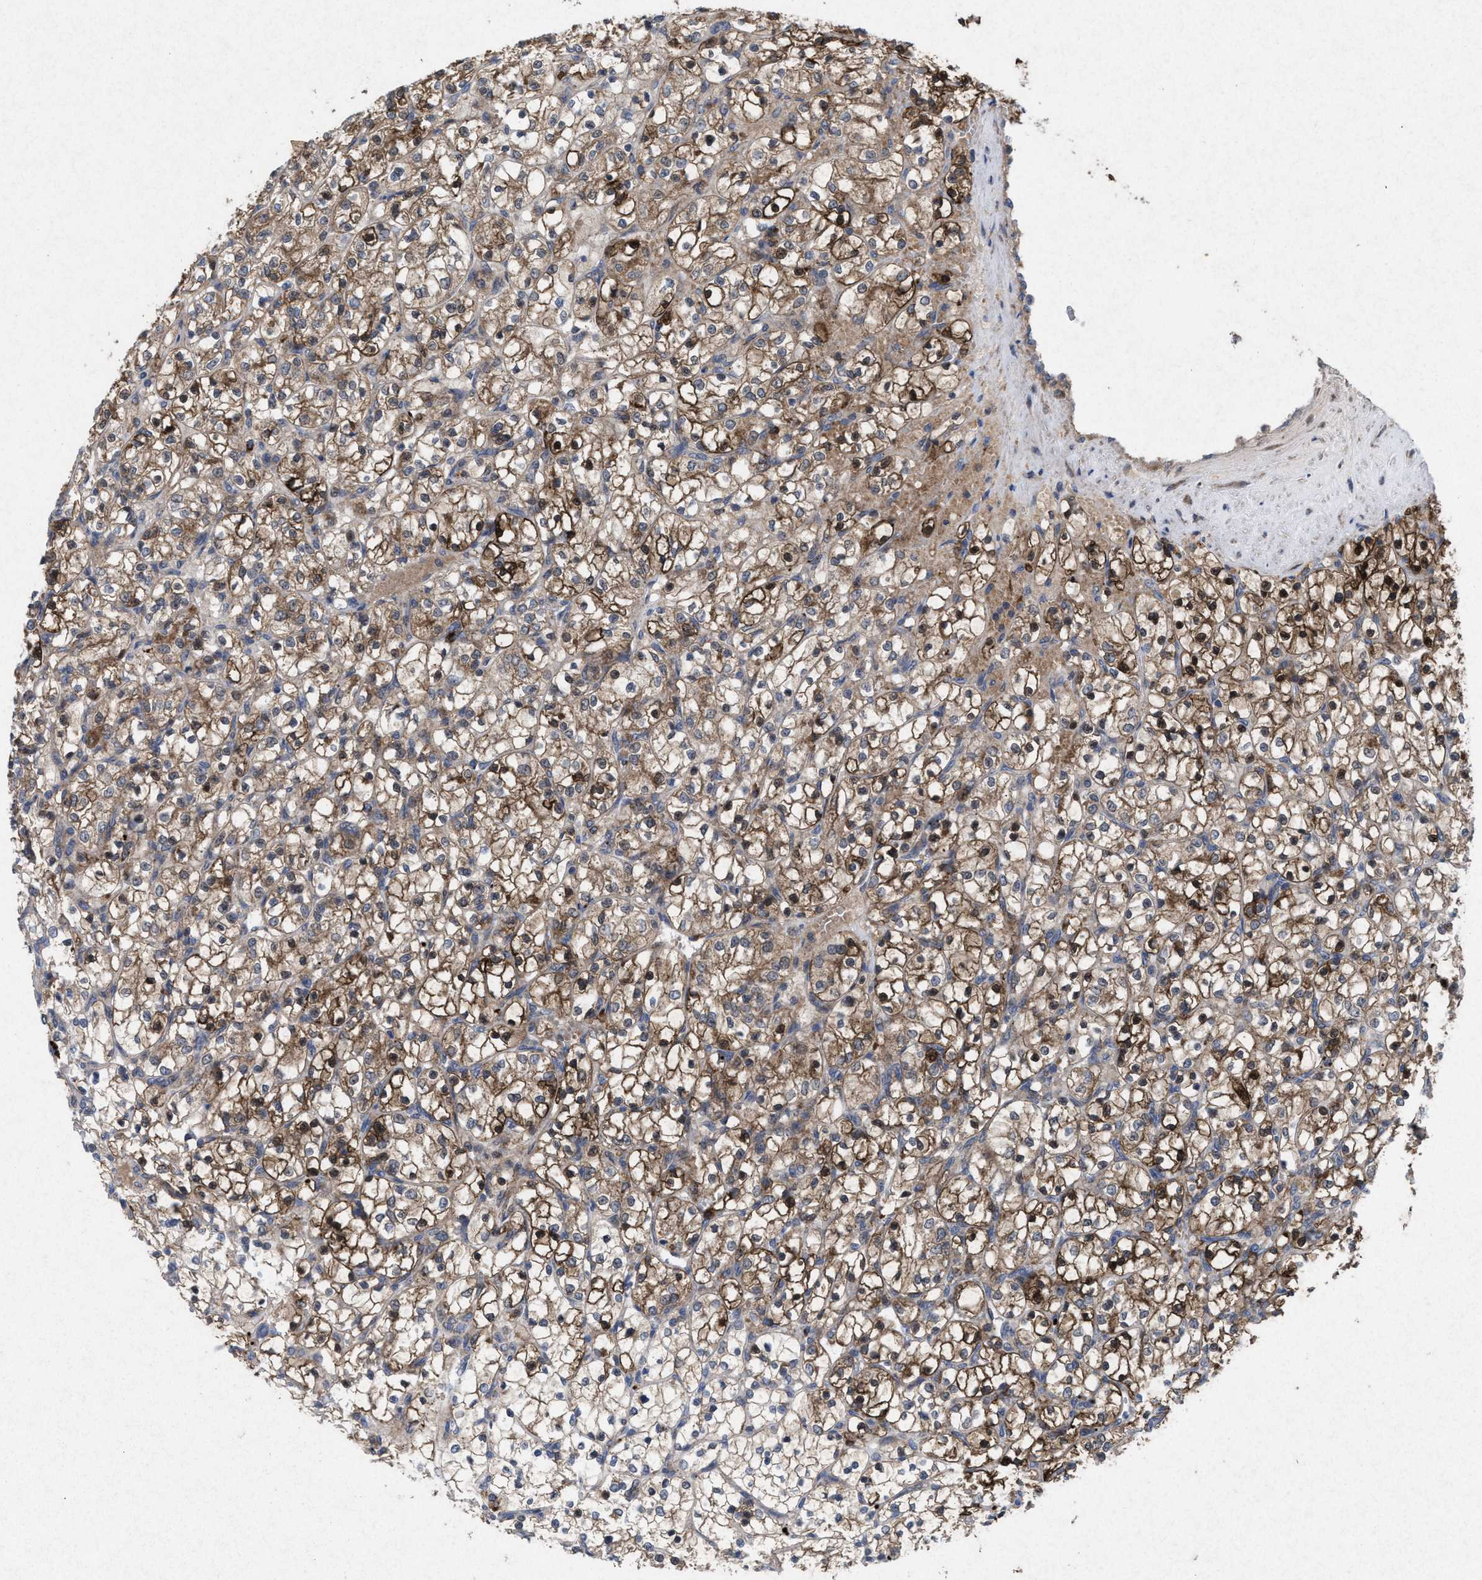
{"staining": {"intensity": "moderate", "quantity": ">75%", "location": "cytoplasmic/membranous"}, "tissue": "renal cancer", "cell_type": "Tumor cells", "image_type": "cancer", "snomed": [{"axis": "morphology", "description": "Adenocarcinoma, NOS"}, {"axis": "topography", "description": "Kidney"}], "caption": "Immunohistochemistry (IHC) (DAB) staining of human renal adenocarcinoma shows moderate cytoplasmic/membranous protein expression in about >75% of tumor cells. The protein is shown in brown color, while the nuclei are stained blue.", "gene": "MSI2", "patient": {"sex": "female", "age": 69}}